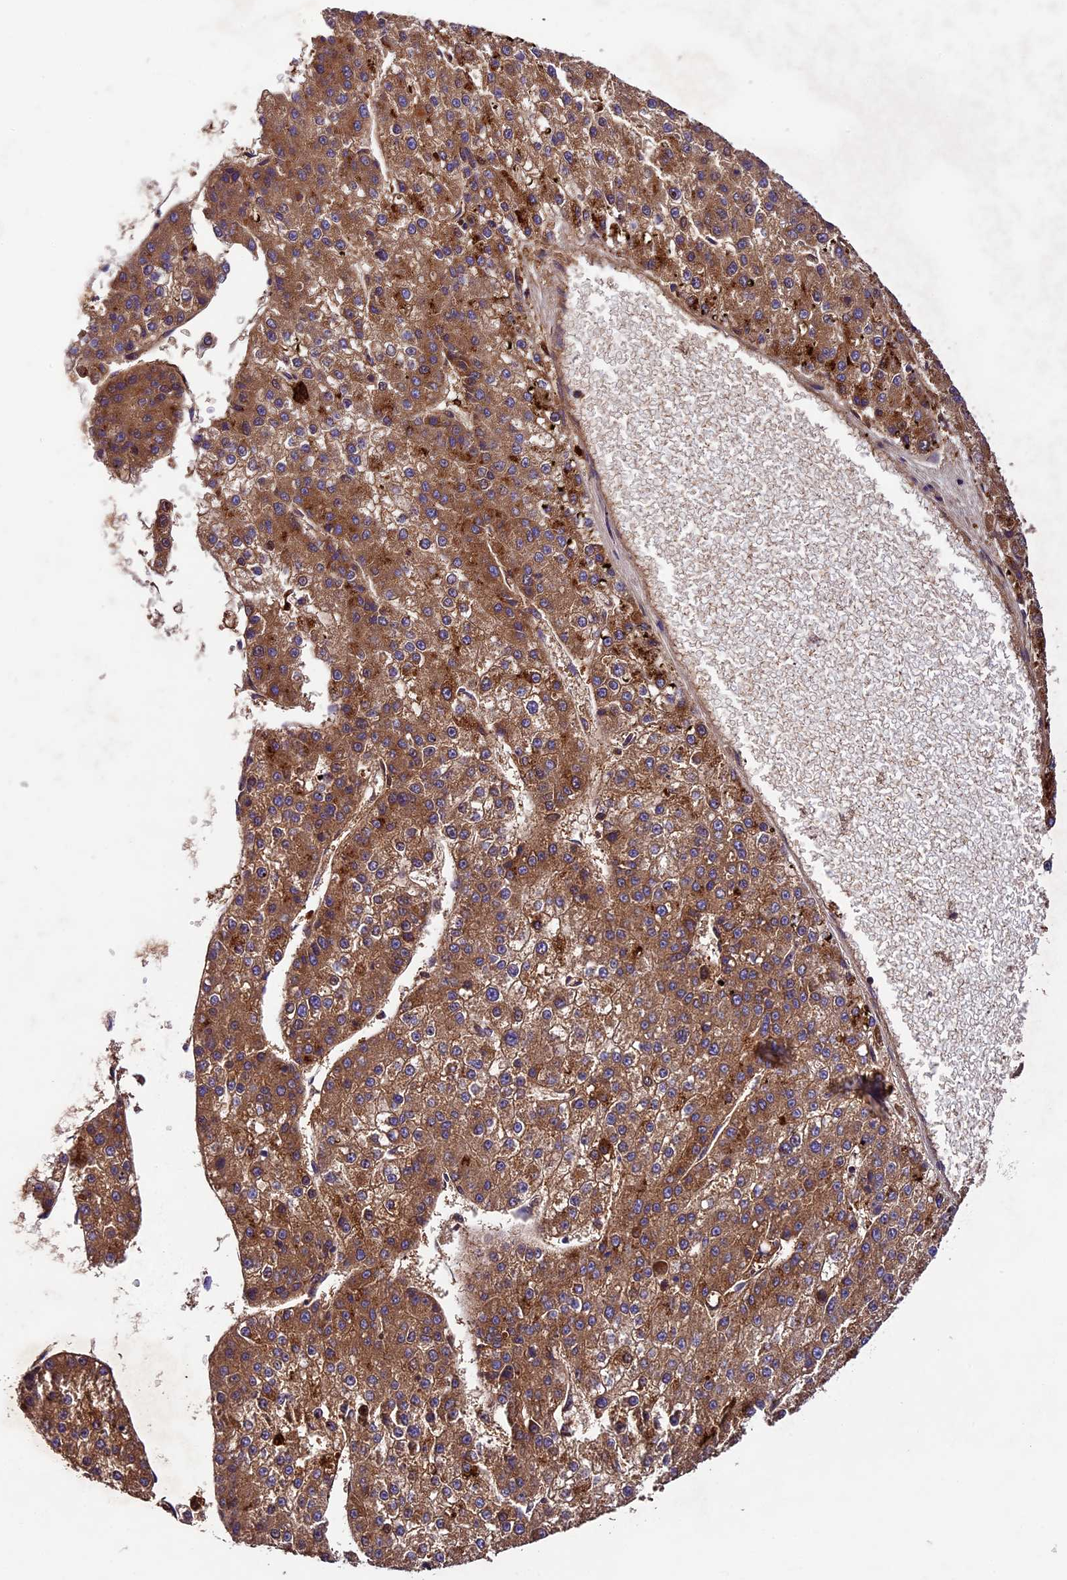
{"staining": {"intensity": "moderate", "quantity": ">75%", "location": "cytoplasmic/membranous"}, "tissue": "liver cancer", "cell_type": "Tumor cells", "image_type": "cancer", "snomed": [{"axis": "morphology", "description": "Carcinoma, Hepatocellular, NOS"}, {"axis": "topography", "description": "Liver"}], "caption": "Immunohistochemistry (DAB (3,3'-diaminobenzidine)) staining of liver hepatocellular carcinoma exhibits moderate cytoplasmic/membranous protein positivity in about >75% of tumor cells.", "gene": "CILP2", "patient": {"sex": "female", "age": 73}}